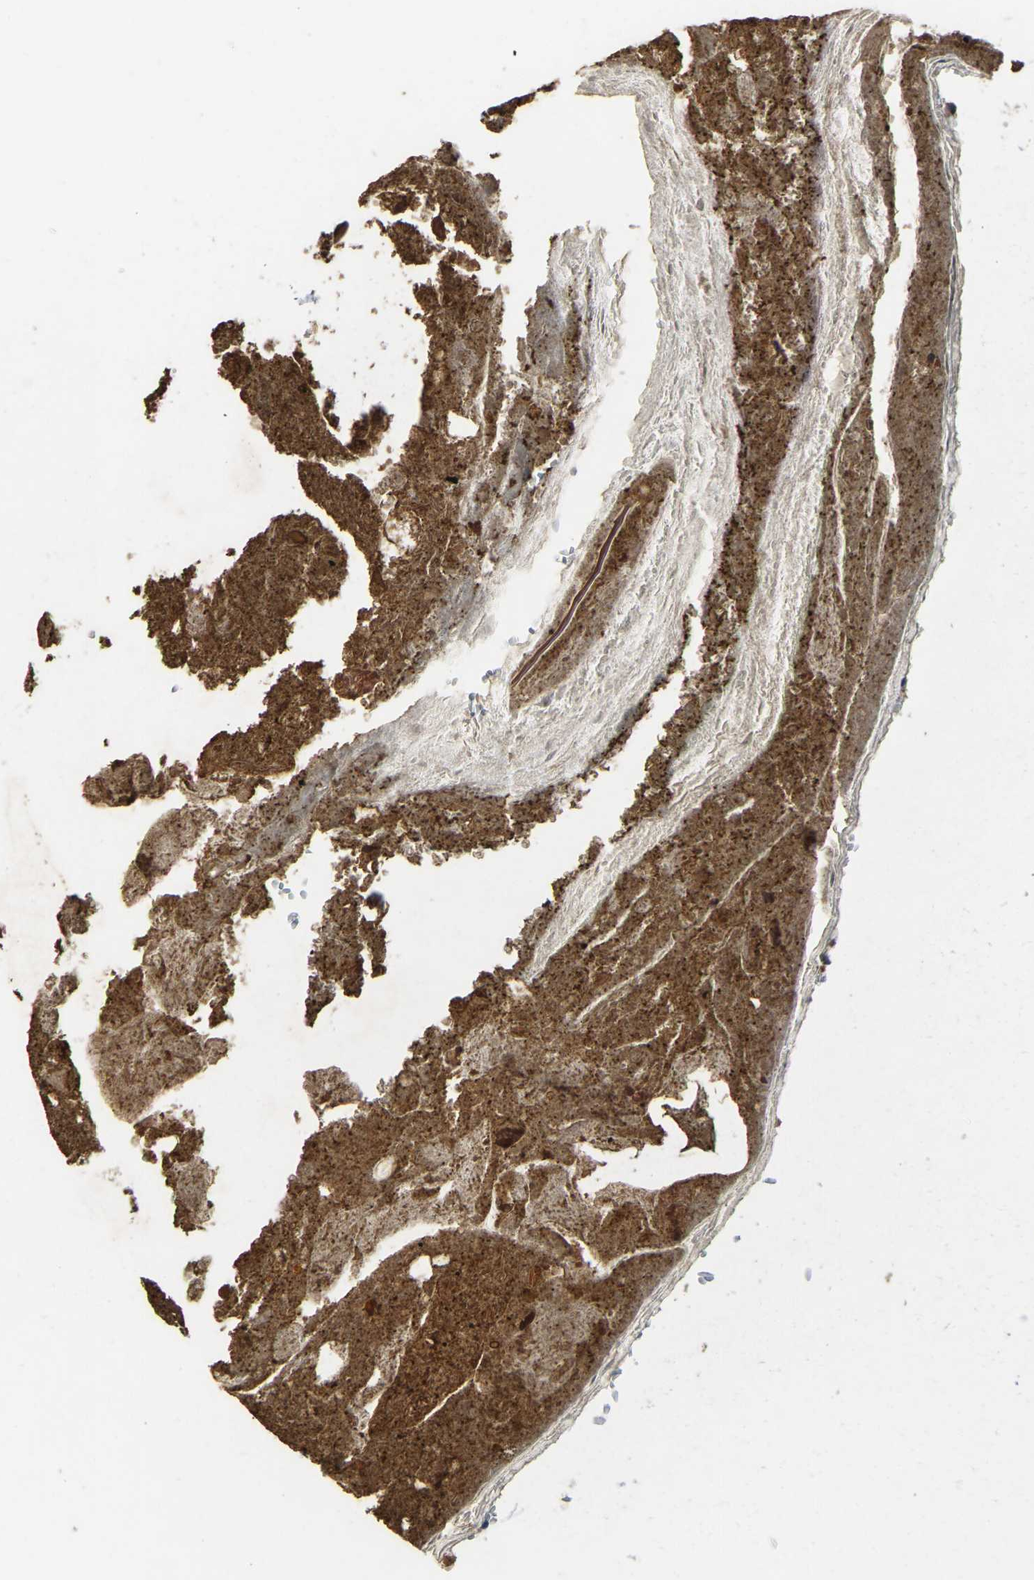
{"staining": {"intensity": "moderate", "quantity": ">75%", "location": "cytoplasmic/membranous"}, "tissue": "appendix", "cell_type": "Glandular cells", "image_type": "normal", "snomed": [{"axis": "morphology", "description": "Normal tissue, NOS"}, {"axis": "topography", "description": "Appendix"}], "caption": "Appendix stained for a protein reveals moderate cytoplasmic/membranous positivity in glandular cells. (IHC, brightfield microscopy, high magnification).", "gene": "AIMP1", "patient": {"sex": "female", "age": 10}}